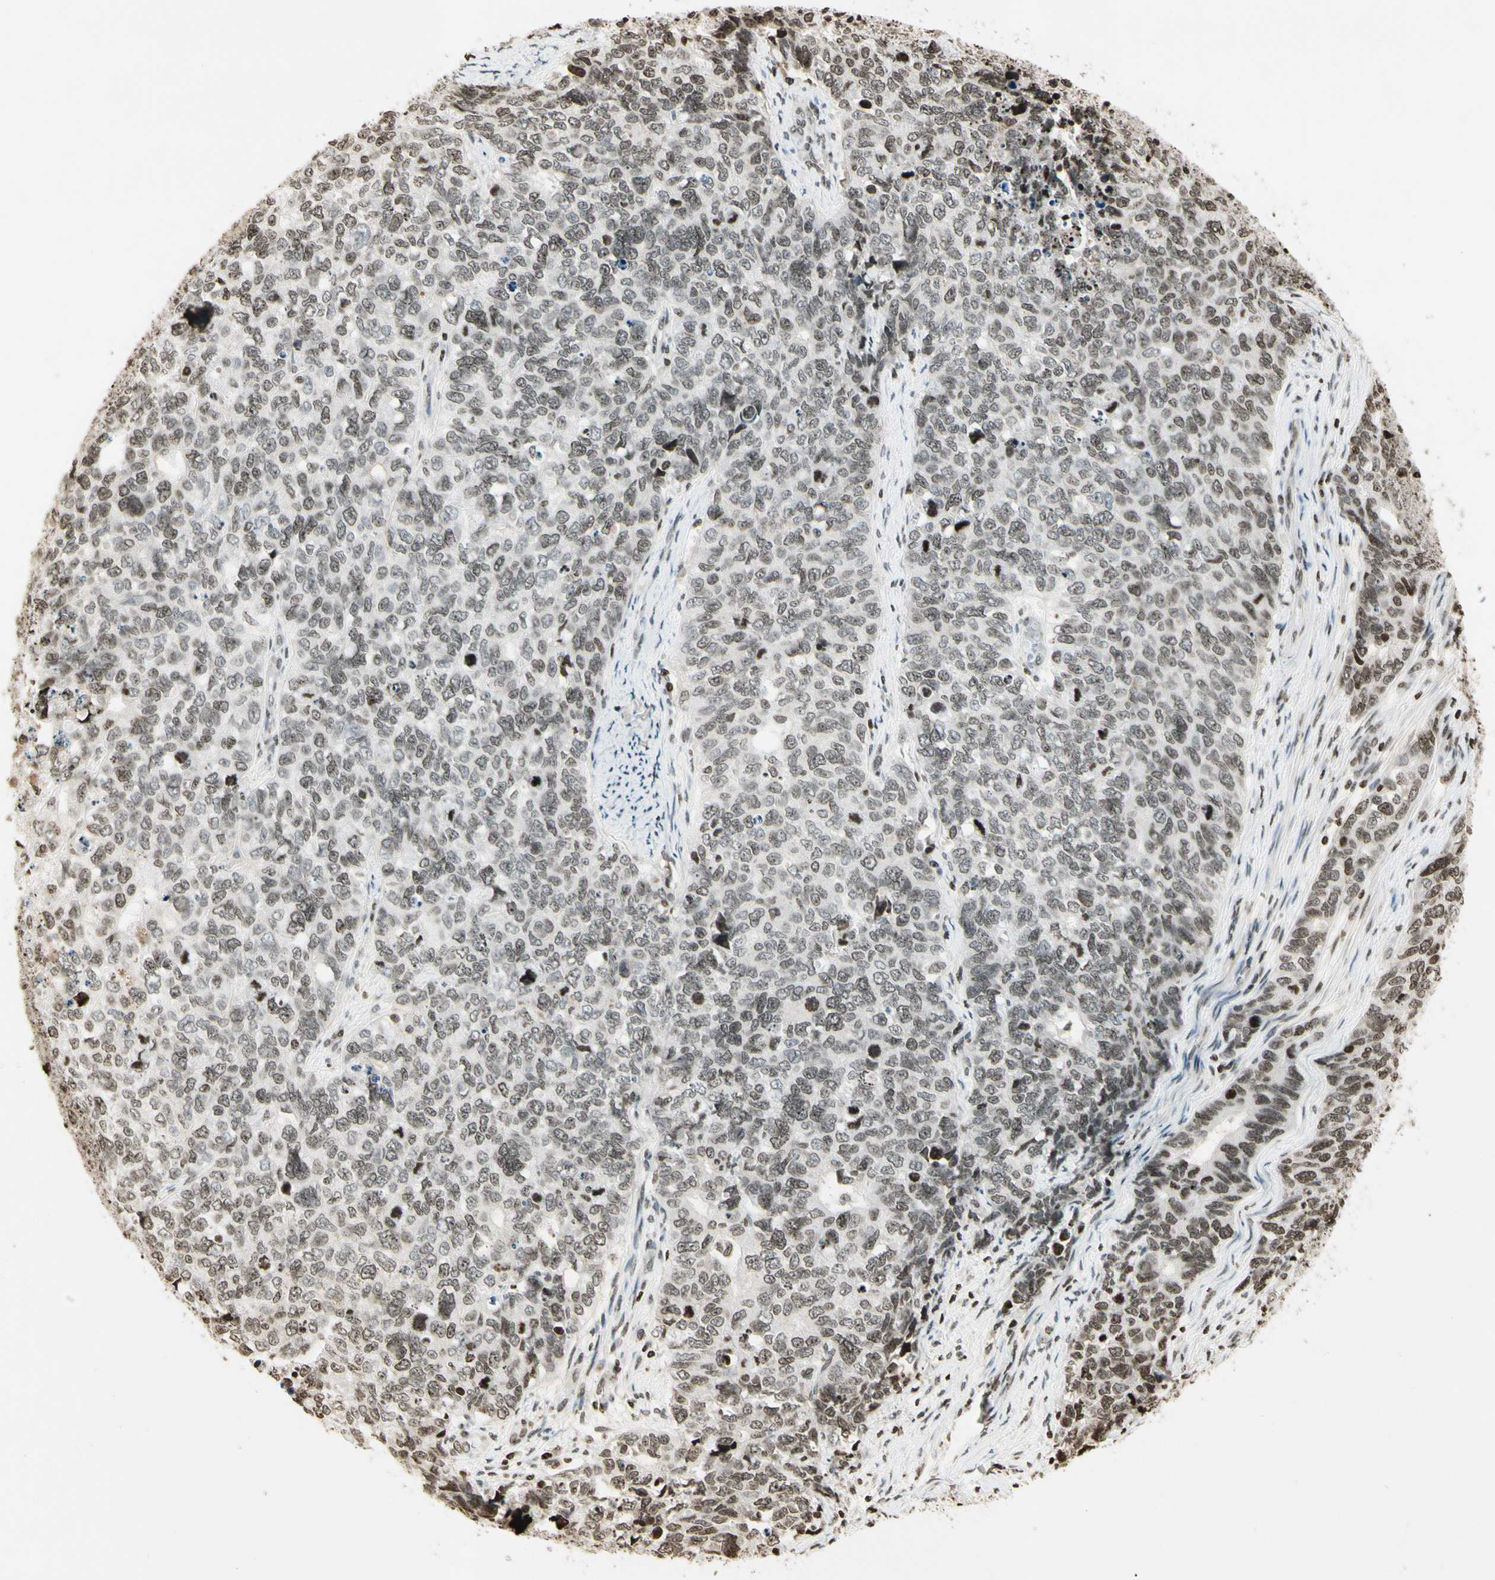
{"staining": {"intensity": "weak", "quantity": ">75%", "location": "nuclear"}, "tissue": "cervical cancer", "cell_type": "Tumor cells", "image_type": "cancer", "snomed": [{"axis": "morphology", "description": "Squamous cell carcinoma, NOS"}, {"axis": "topography", "description": "Cervix"}], "caption": "Immunohistochemistry histopathology image of neoplastic tissue: squamous cell carcinoma (cervical) stained using IHC demonstrates low levels of weak protein expression localized specifically in the nuclear of tumor cells, appearing as a nuclear brown color.", "gene": "RORA", "patient": {"sex": "female", "age": 63}}